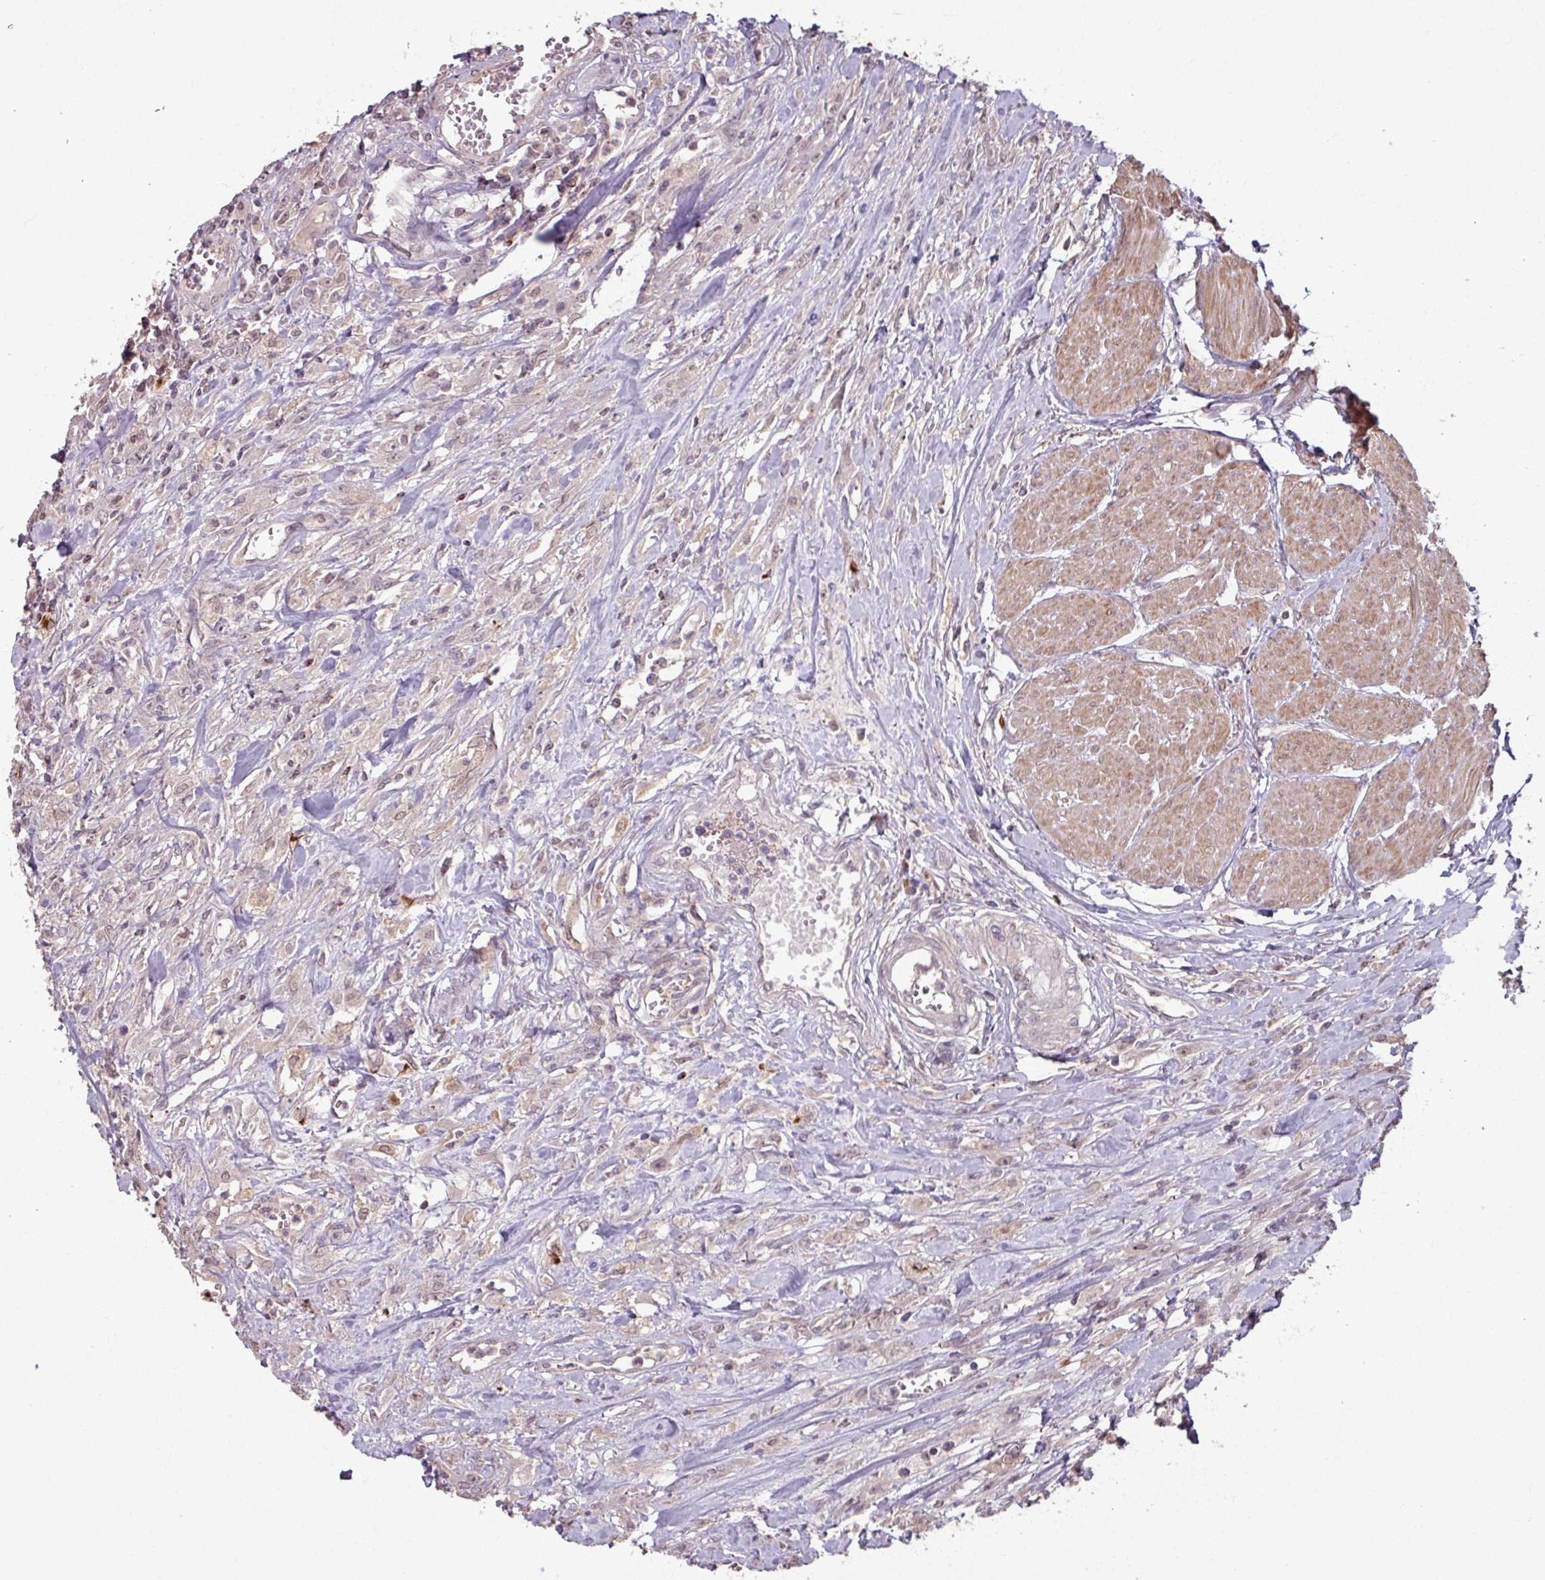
{"staining": {"intensity": "weak", "quantity": "<25%", "location": "nuclear"}, "tissue": "urothelial cancer", "cell_type": "Tumor cells", "image_type": "cancer", "snomed": [{"axis": "morphology", "description": "Urothelial carcinoma, High grade"}, {"axis": "topography", "description": "Urinary bladder"}], "caption": "An image of high-grade urothelial carcinoma stained for a protein shows no brown staining in tumor cells.", "gene": "OR6B1", "patient": {"sex": "male", "age": 57}}